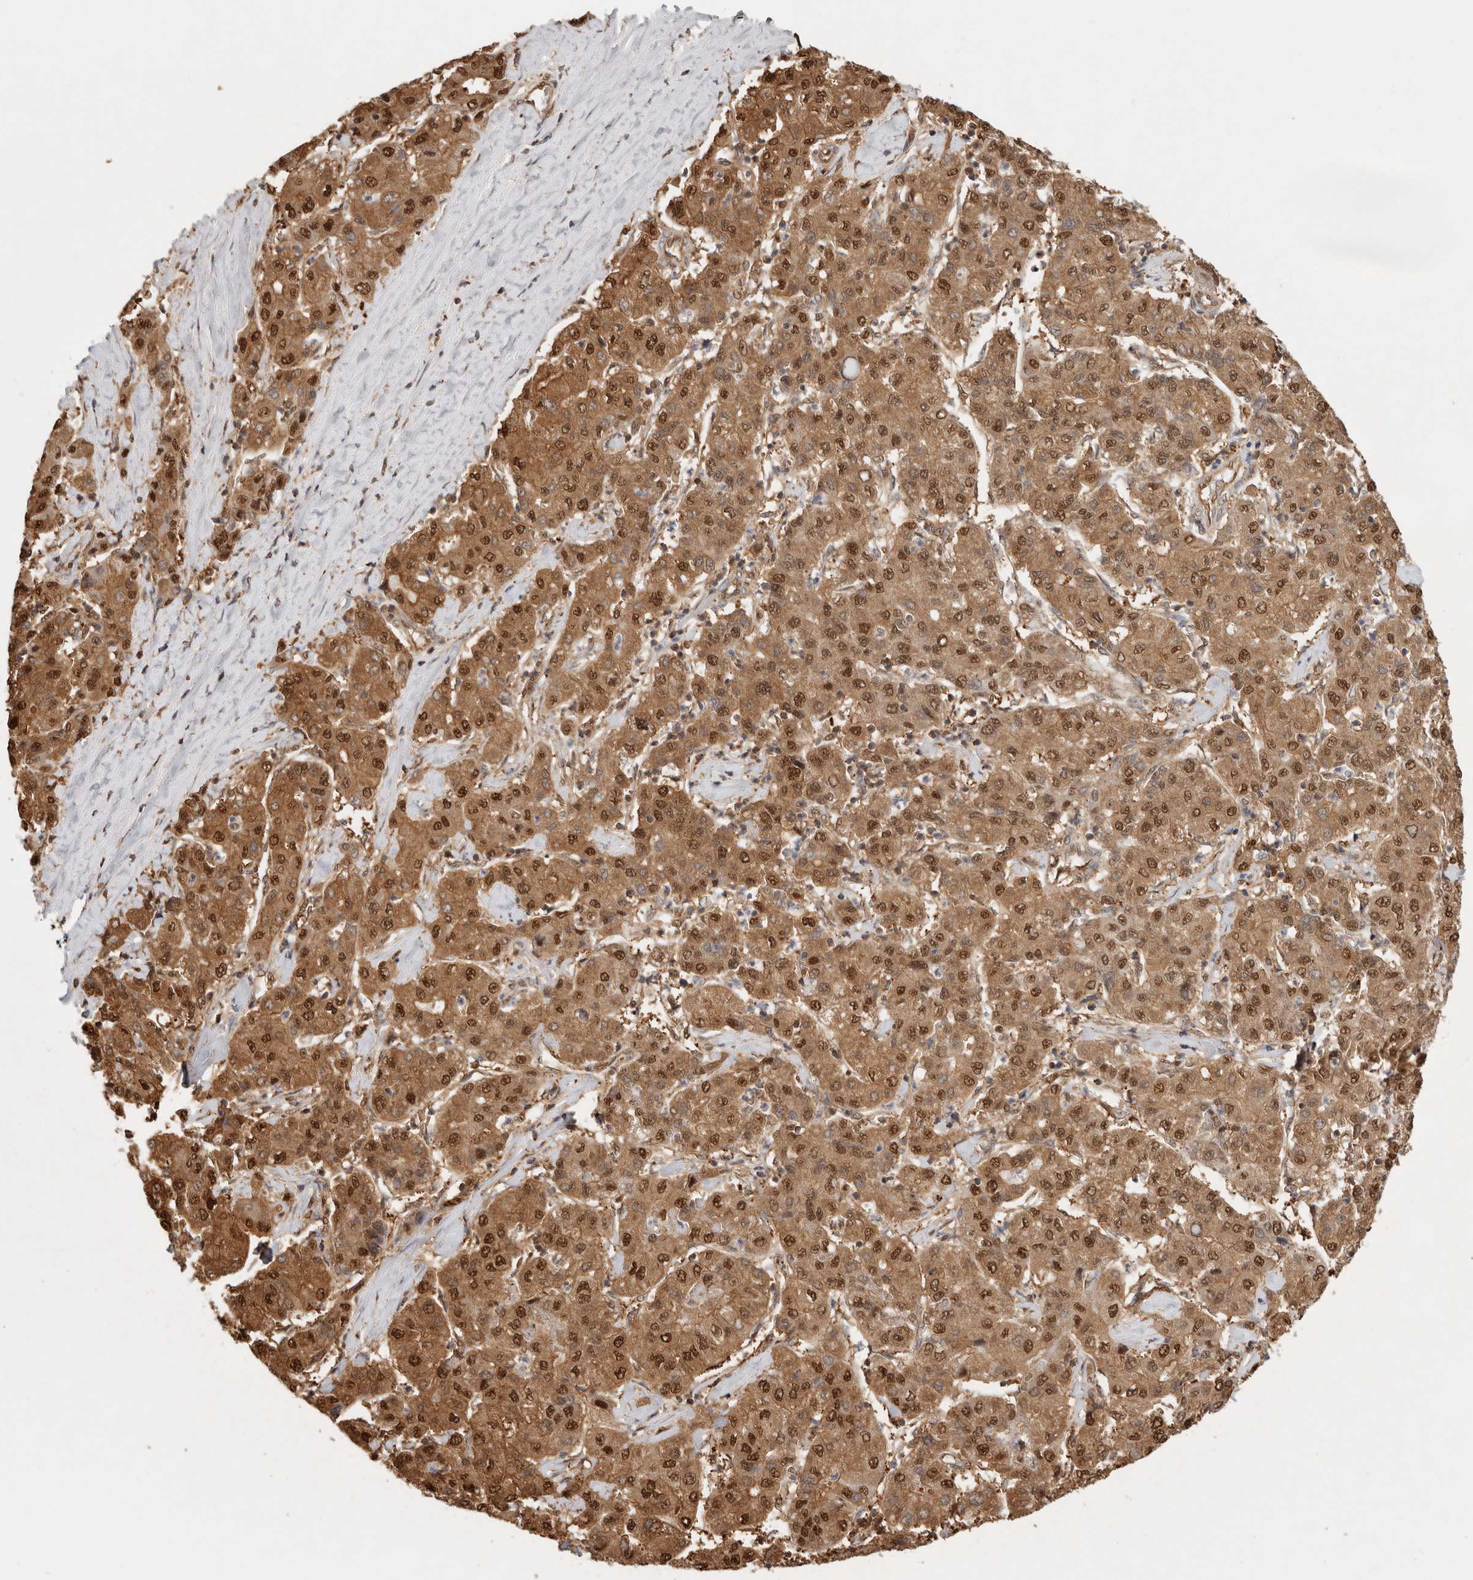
{"staining": {"intensity": "strong", "quantity": ">75%", "location": "cytoplasmic/membranous,nuclear"}, "tissue": "liver cancer", "cell_type": "Tumor cells", "image_type": "cancer", "snomed": [{"axis": "morphology", "description": "Carcinoma, Hepatocellular, NOS"}, {"axis": "topography", "description": "Liver"}], "caption": "There is high levels of strong cytoplasmic/membranous and nuclear staining in tumor cells of liver cancer, as demonstrated by immunohistochemical staining (brown color).", "gene": "PSMA5", "patient": {"sex": "male", "age": 65}}